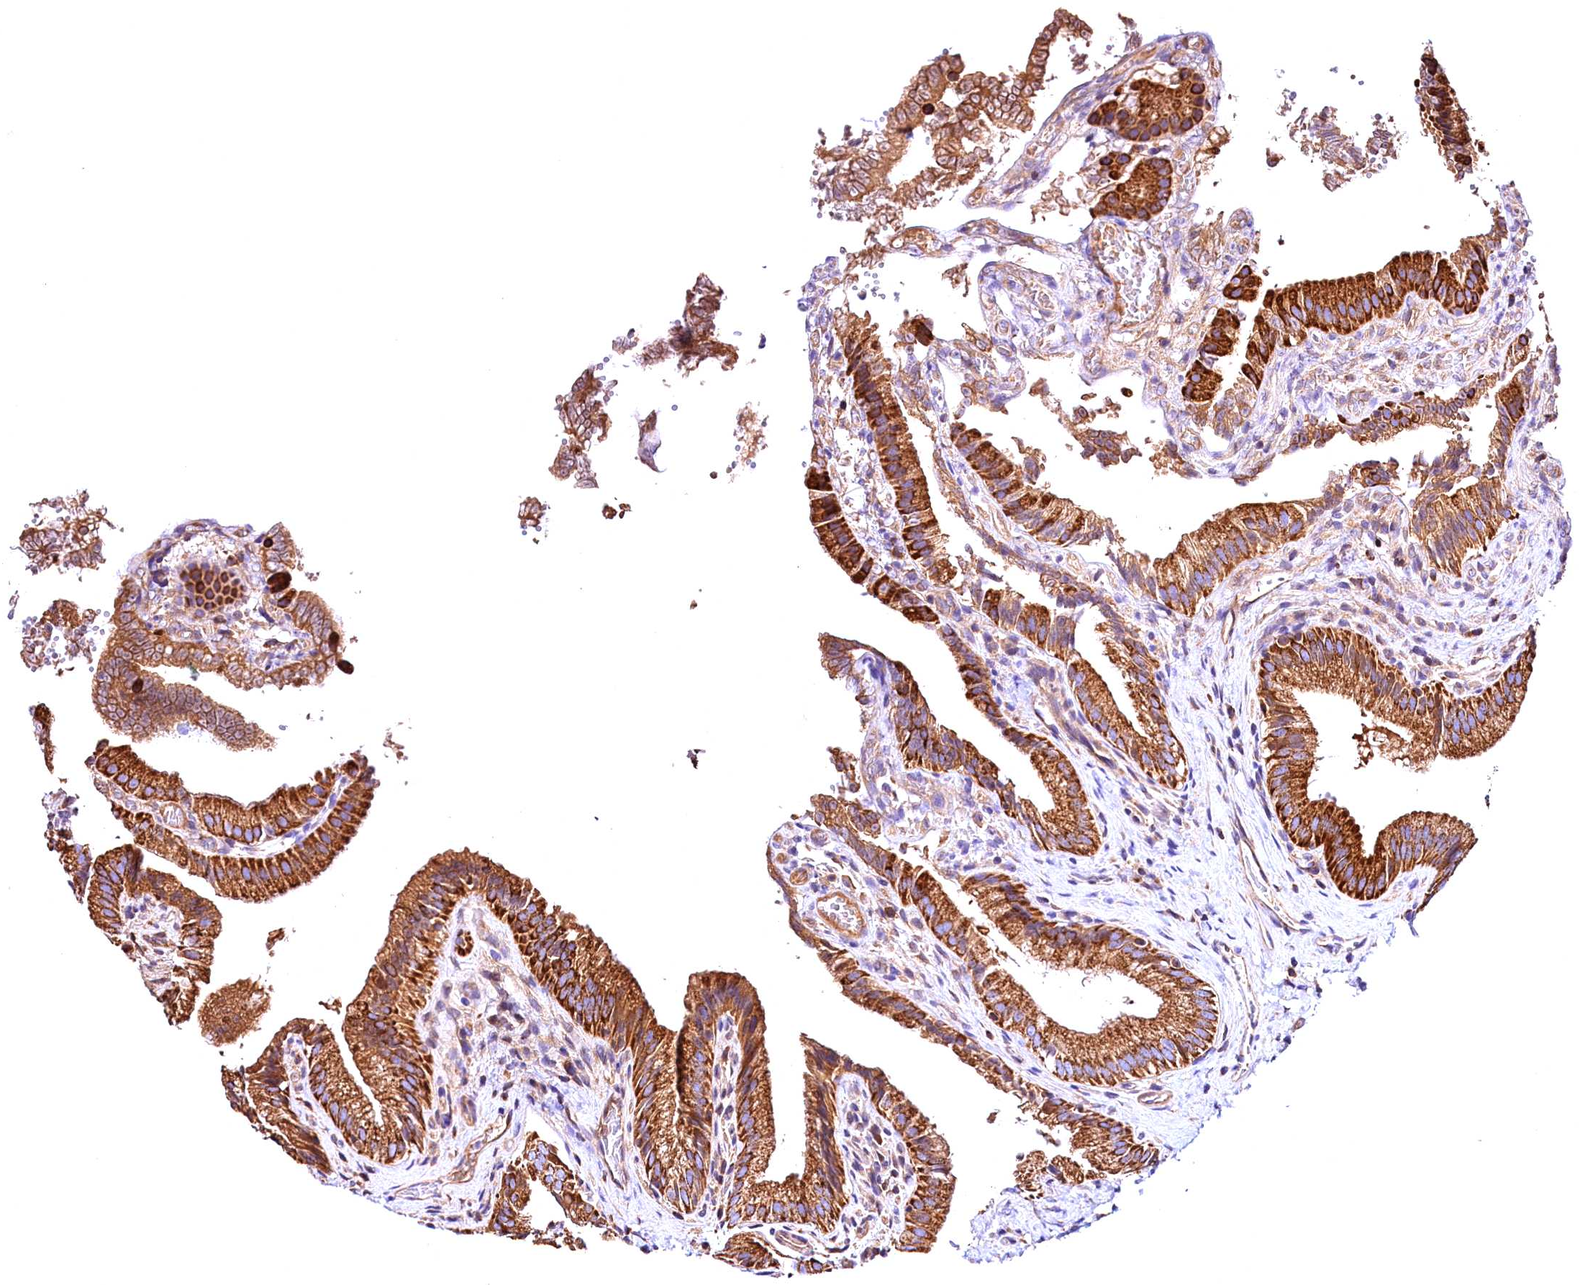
{"staining": {"intensity": "strong", "quantity": ">75%", "location": "cytoplasmic/membranous"}, "tissue": "gallbladder", "cell_type": "Glandular cells", "image_type": "normal", "snomed": [{"axis": "morphology", "description": "Normal tissue, NOS"}, {"axis": "topography", "description": "Gallbladder"}], "caption": "Immunohistochemistry (IHC) staining of normal gallbladder, which displays high levels of strong cytoplasmic/membranous positivity in about >75% of glandular cells indicating strong cytoplasmic/membranous protein positivity. The staining was performed using DAB (3,3'-diaminobenzidine) (brown) for protein detection and nuclei were counterstained in hematoxylin (blue).", "gene": "ACAA2", "patient": {"sex": "female", "age": 30}}